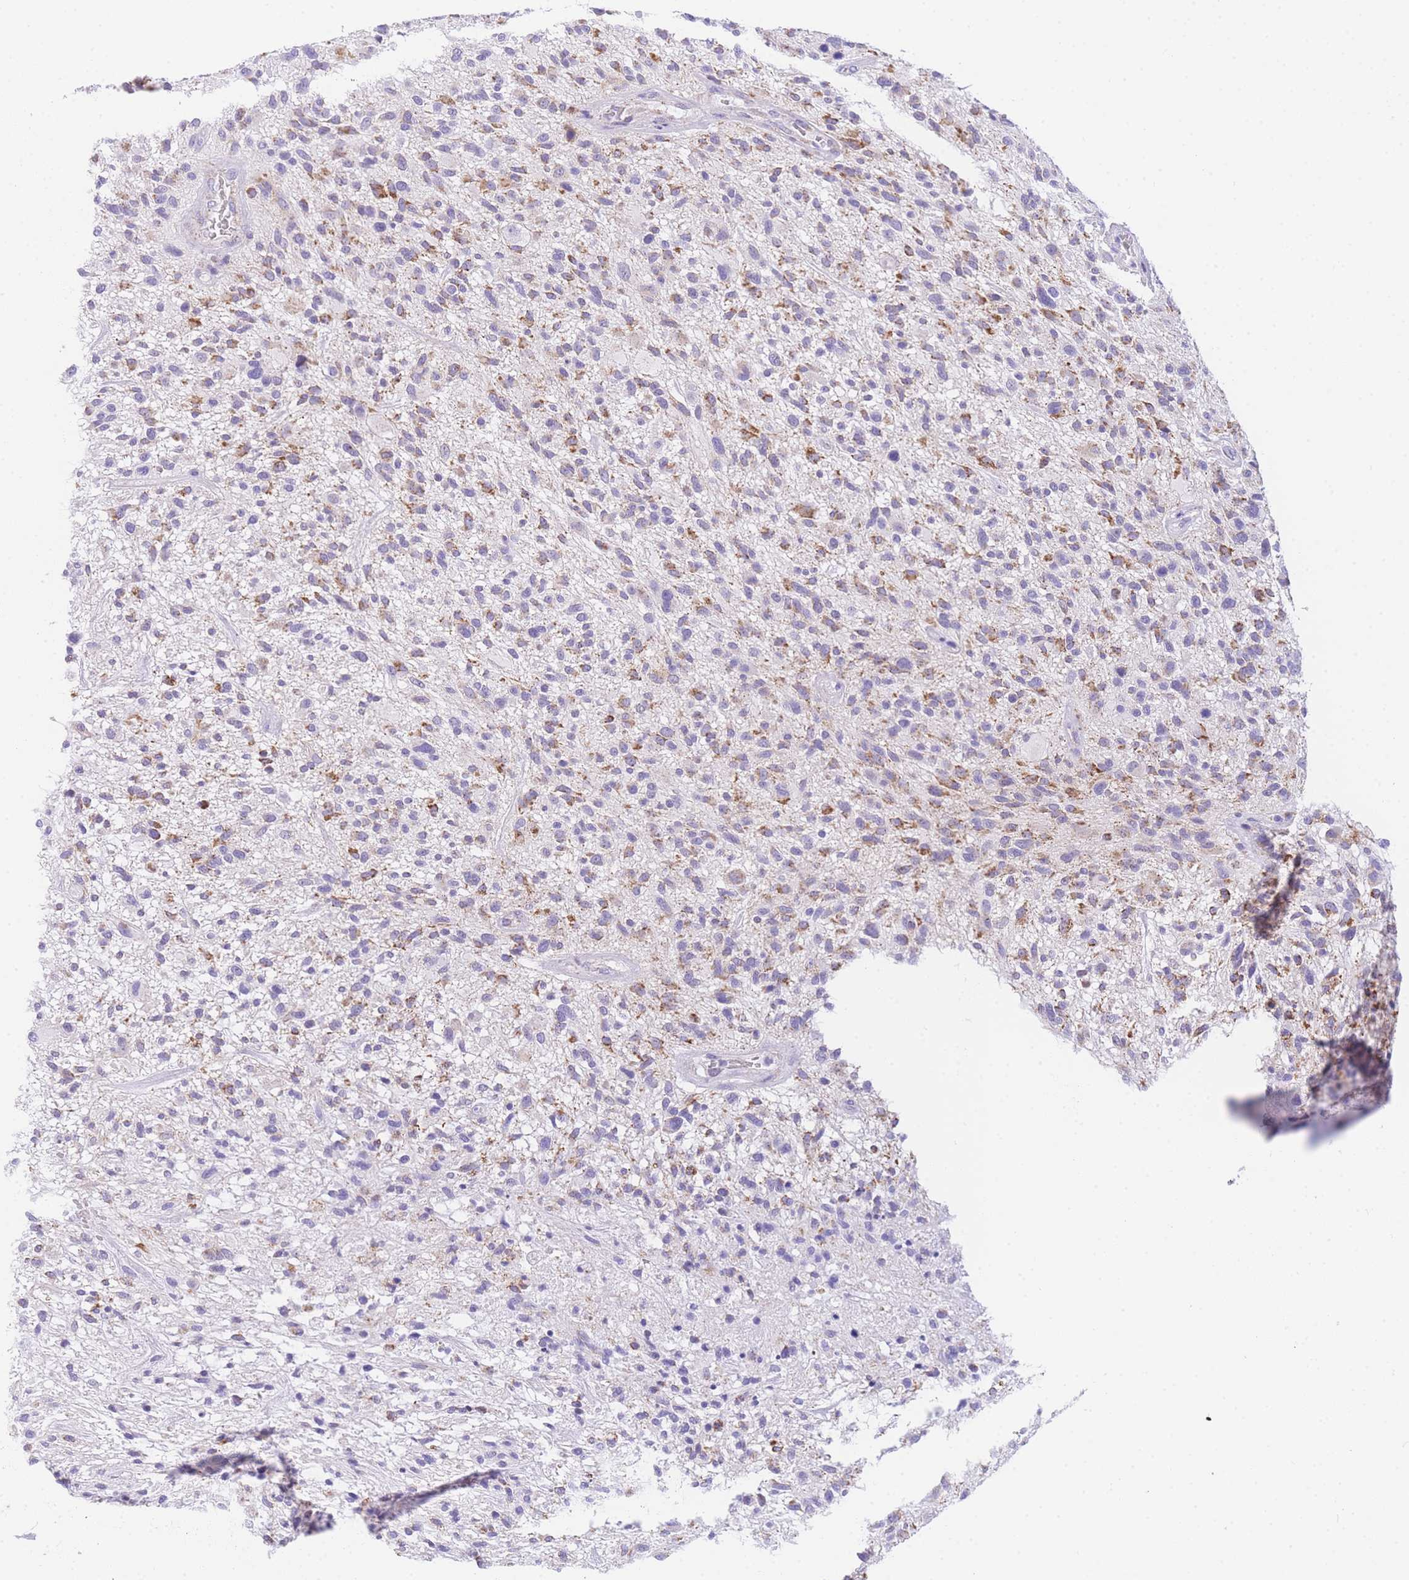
{"staining": {"intensity": "moderate", "quantity": "25%-75%", "location": "cytoplasmic/membranous"}, "tissue": "glioma", "cell_type": "Tumor cells", "image_type": "cancer", "snomed": [{"axis": "morphology", "description": "Glioma, malignant, High grade"}, {"axis": "topography", "description": "Brain"}], "caption": "Moderate cytoplasmic/membranous expression is seen in approximately 25%-75% of tumor cells in malignant high-grade glioma. (DAB (3,3'-diaminobenzidine) IHC with brightfield microscopy, high magnification).", "gene": "NKD2", "patient": {"sex": "male", "age": 47}}